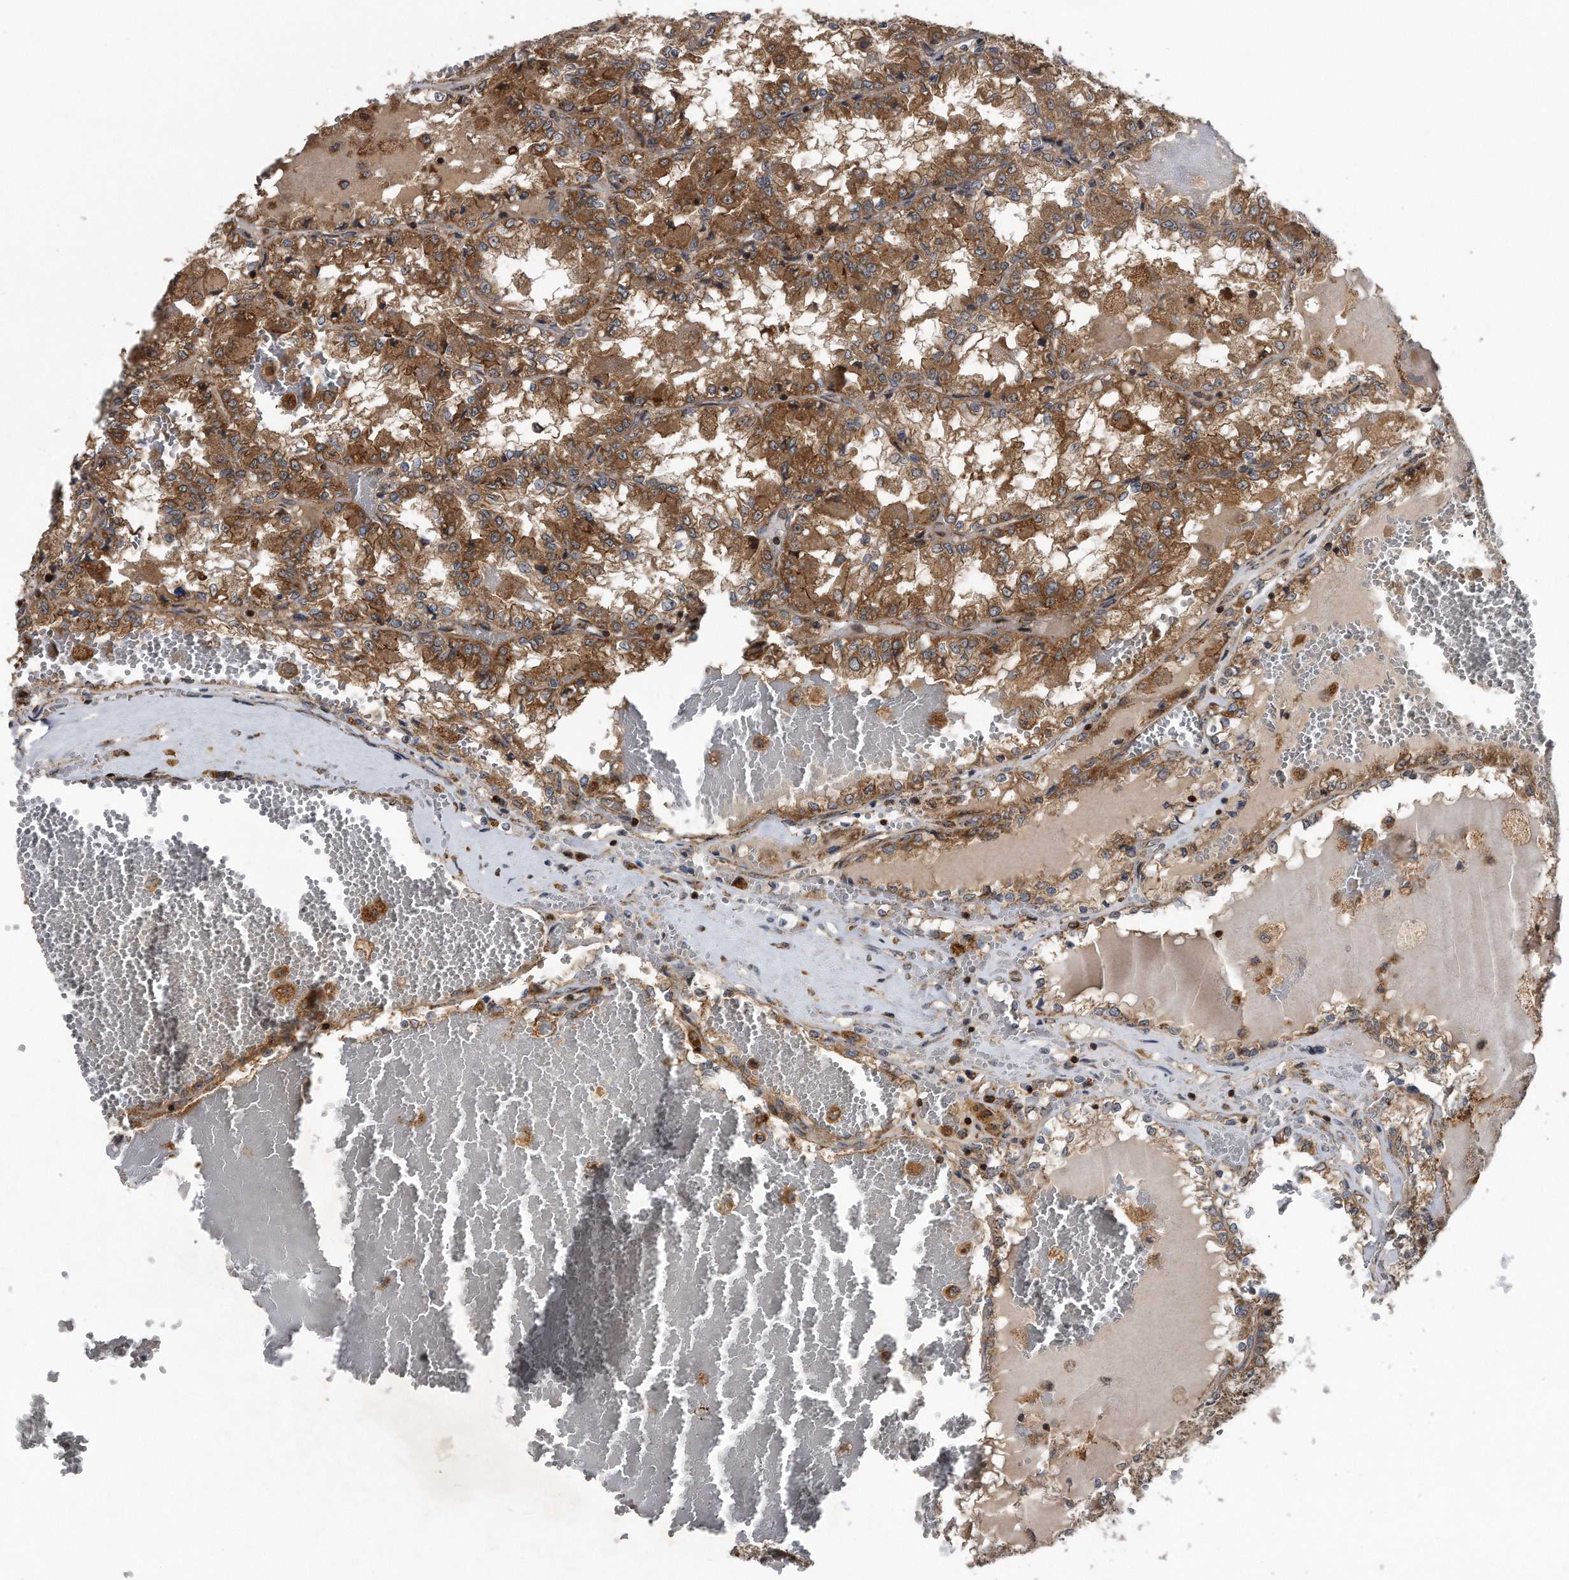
{"staining": {"intensity": "moderate", "quantity": ">75%", "location": "cytoplasmic/membranous"}, "tissue": "renal cancer", "cell_type": "Tumor cells", "image_type": "cancer", "snomed": [{"axis": "morphology", "description": "Adenocarcinoma, NOS"}, {"axis": "topography", "description": "Kidney"}], "caption": "Human adenocarcinoma (renal) stained with a protein marker reveals moderate staining in tumor cells.", "gene": "ALPK2", "patient": {"sex": "female", "age": 56}}